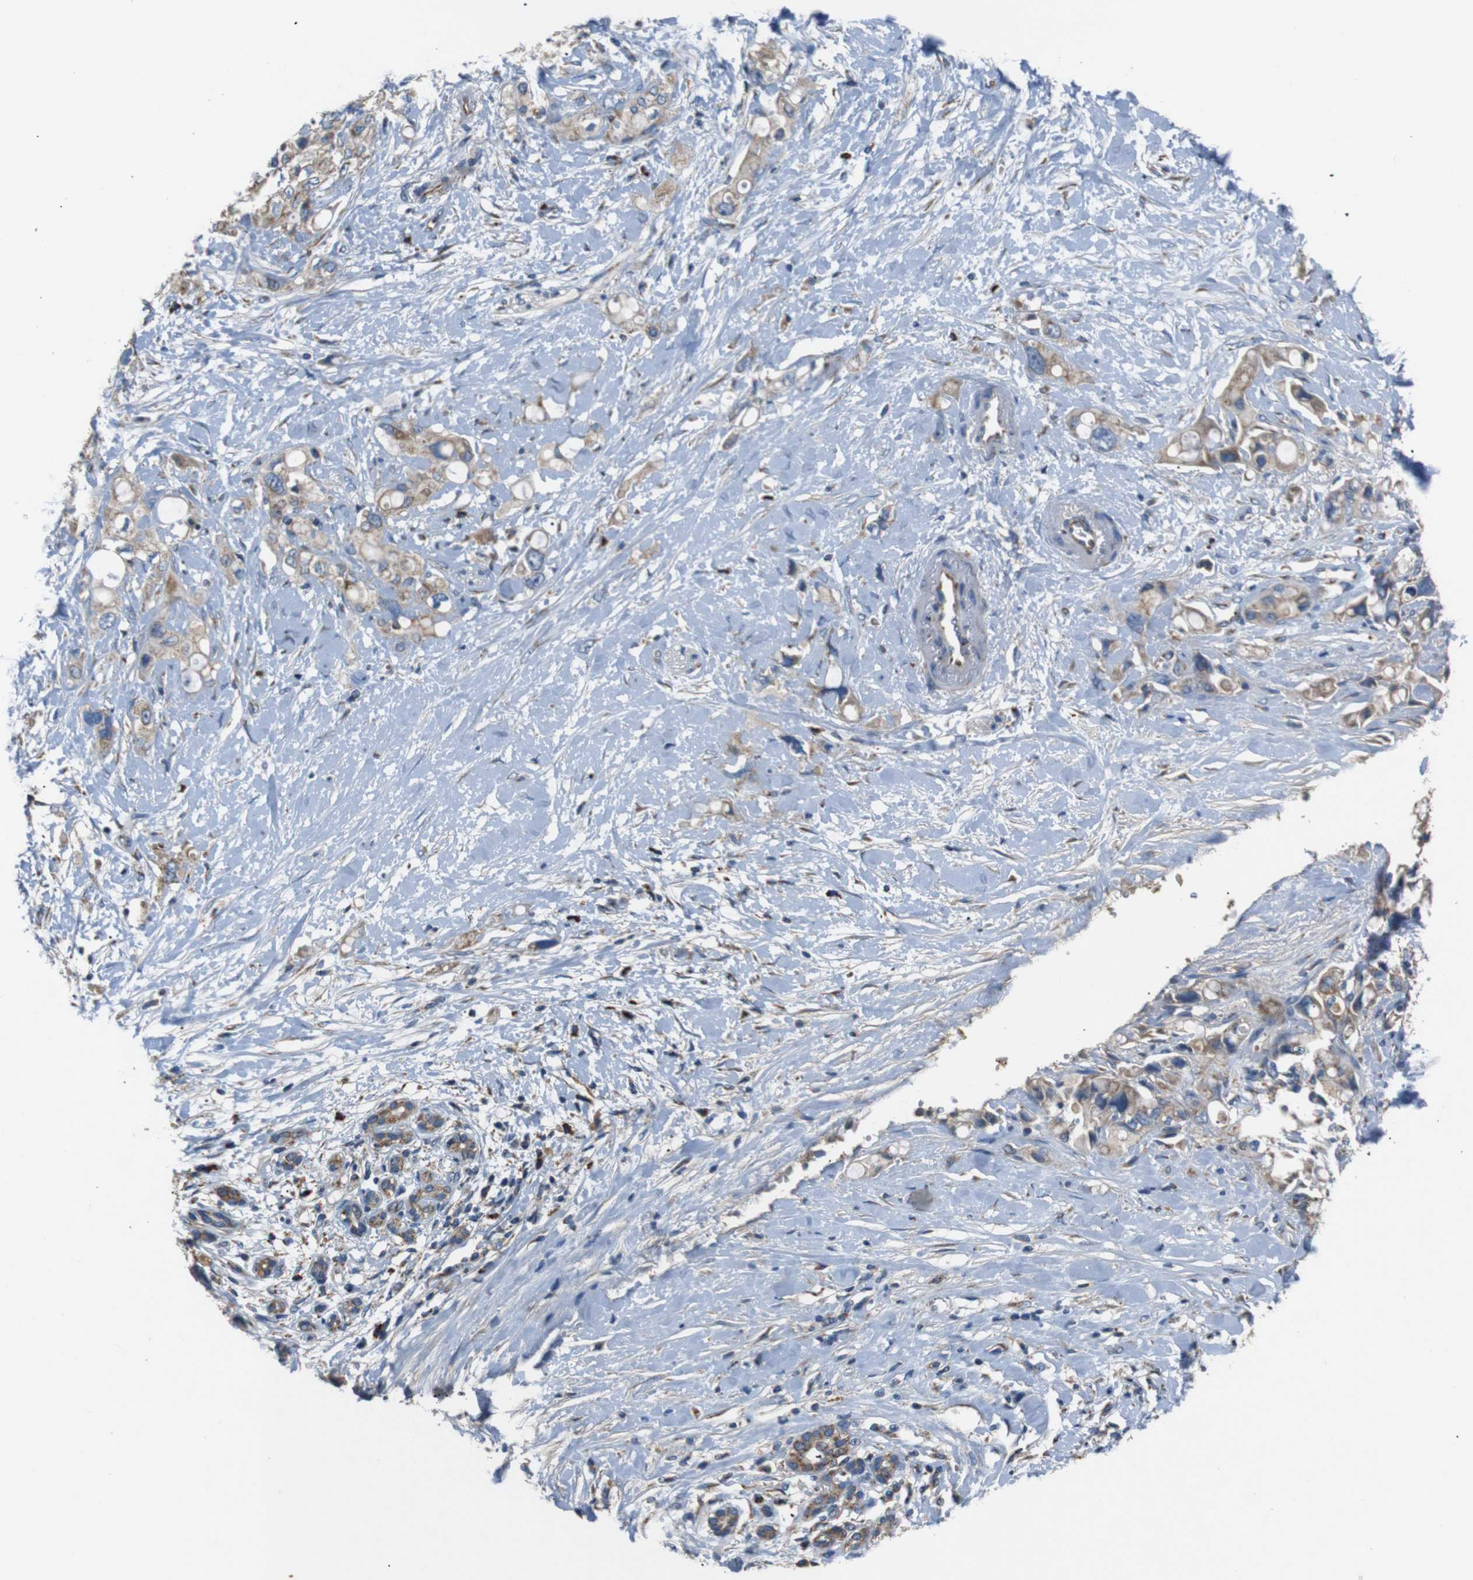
{"staining": {"intensity": "moderate", "quantity": ">75%", "location": "cytoplasmic/membranous"}, "tissue": "pancreatic cancer", "cell_type": "Tumor cells", "image_type": "cancer", "snomed": [{"axis": "morphology", "description": "Adenocarcinoma, NOS"}, {"axis": "topography", "description": "Pancreas"}], "caption": "Tumor cells display medium levels of moderate cytoplasmic/membranous positivity in about >75% of cells in pancreatic adenocarcinoma.", "gene": "NETO2", "patient": {"sex": "female", "age": 56}}